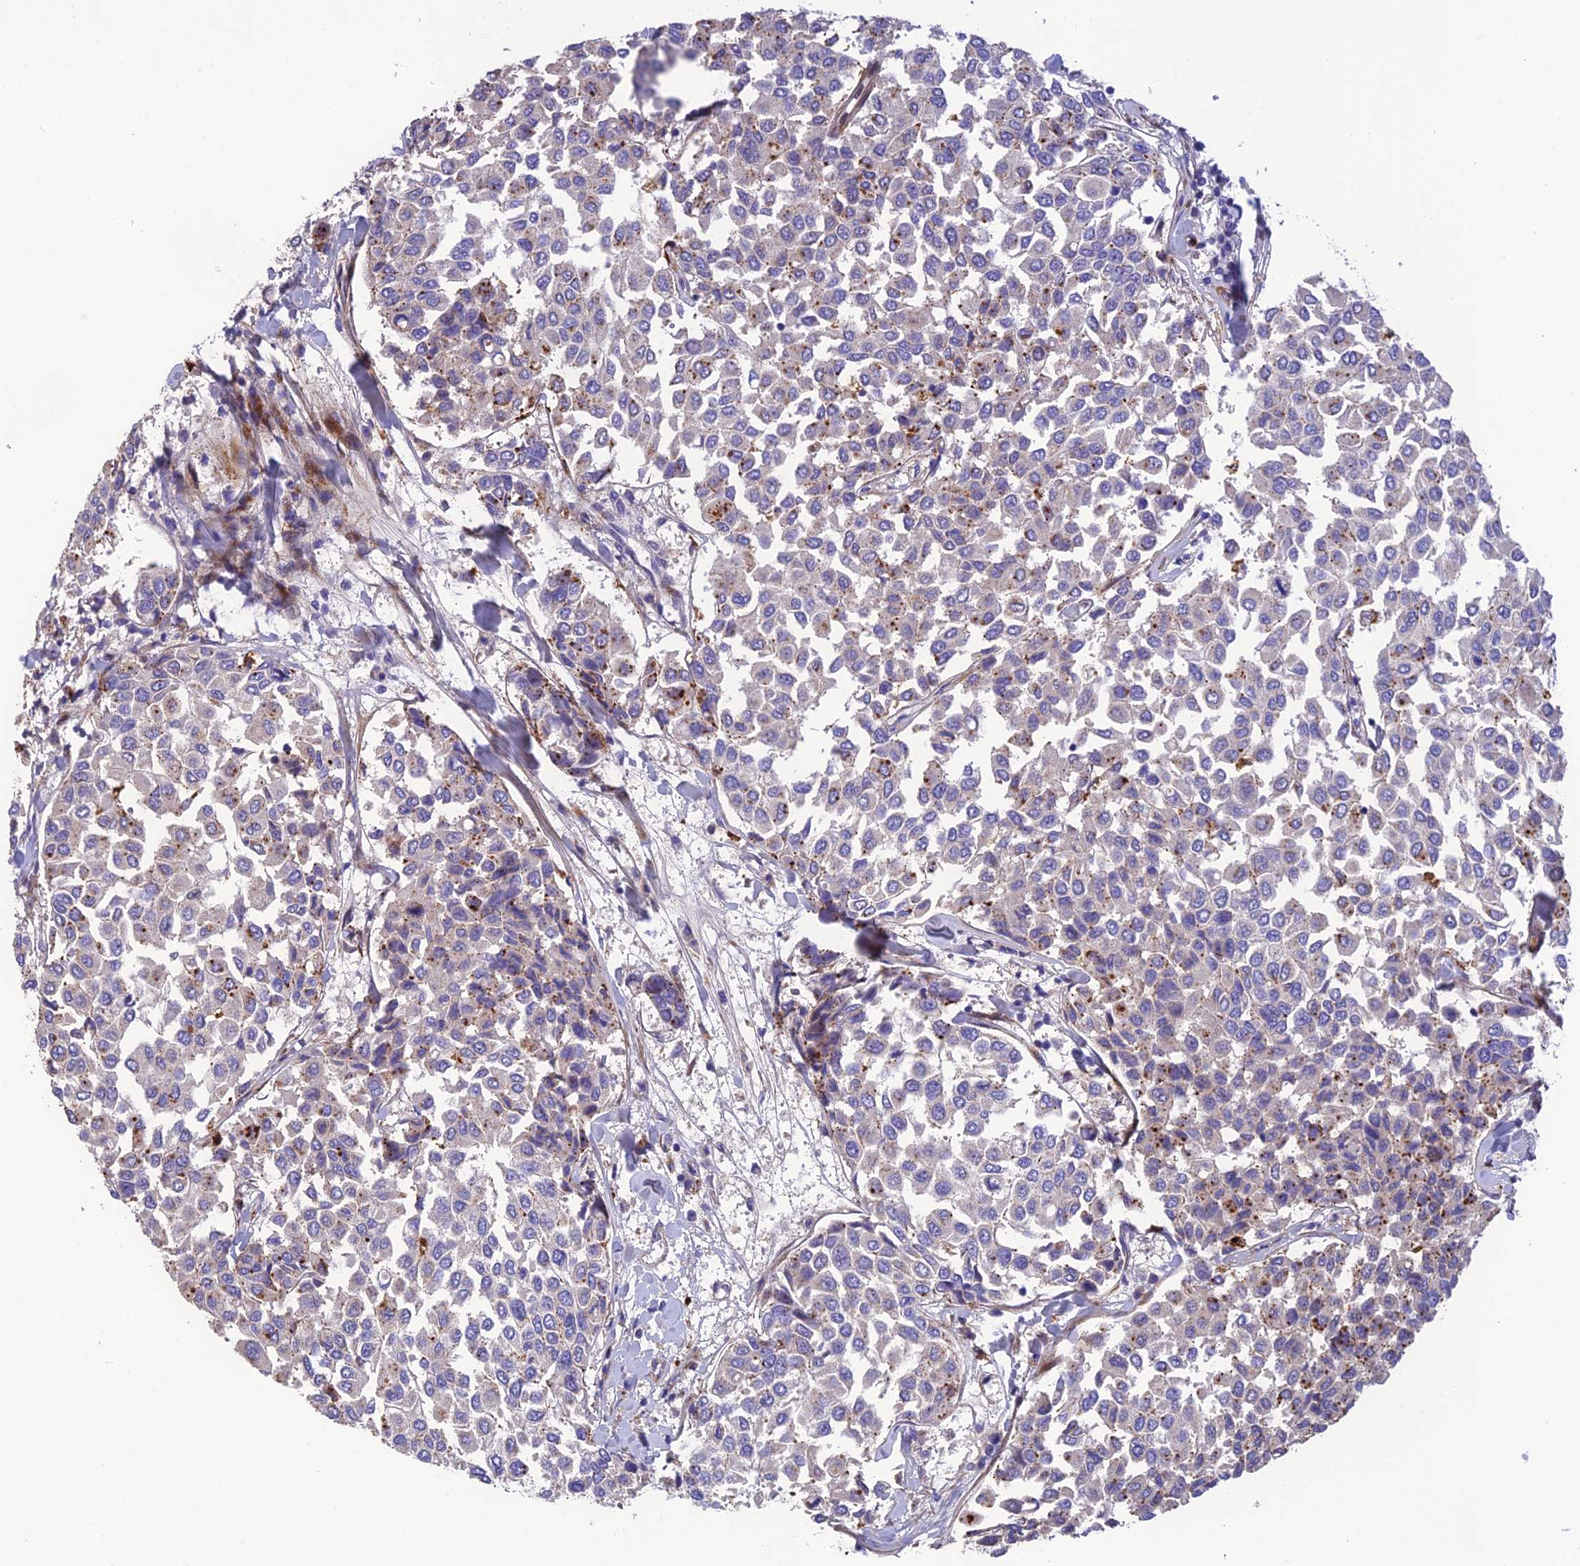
{"staining": {"intensity": "weak", "quantity": "<25%", "location": "cytoplasmic/membranous"}, "tissue": "breast cancer", "cell_type": "Tumor cells", "image_type": "cancer", "snomed": [{"axis": "morphology", "description": "Duct carcinoma"}, {"axis": "topography", "description": "Breast"}], "caption": "A histopathology image of breast cancer (infiltrating ductal carcinoma) stained for a protein shows no brown staining in tumor cells.", "gene": "CPSF4L", "patient": {"sex": "female", "age": 55}}